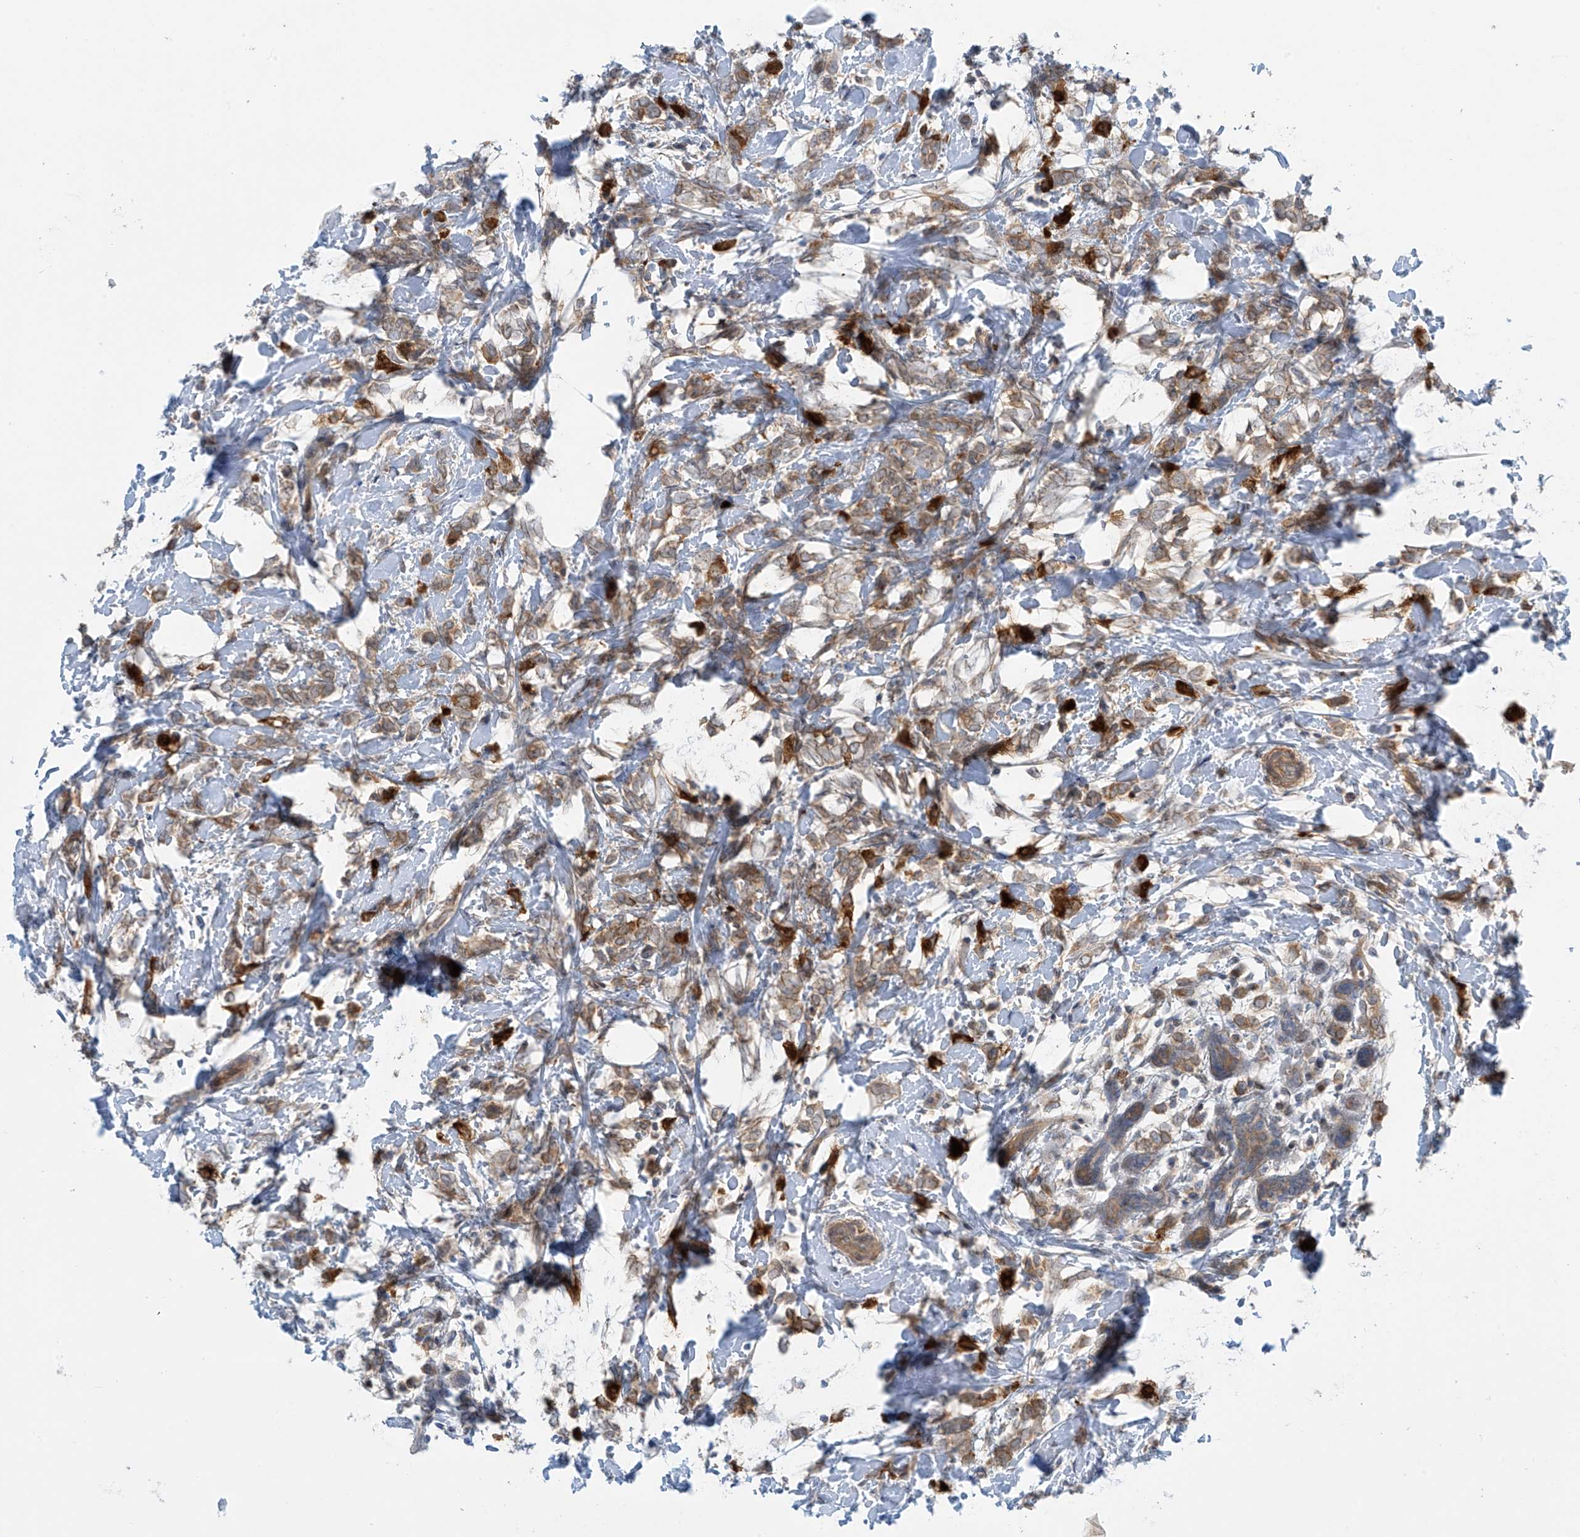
{"staining": {"intensity": "moderate", "quantity": ">75%", "location": "cytoplasmic/membranous"}, "tissue": "breast cancer", "cell_type": "Tumor cells", "image_type": "cancer", "snomed": [{"axis": "morphology", "description": "Normal tissue, NOS"}, {"axis": "morphology", "description": "Lobular carcinoma"}, {"axis": "topography", "description": "Breast"}], "caption": "Human breast lobular carcinoma stained for a protein (brown) demonstrates moderate cytoplasmic/membranous positive expression in approximately >75% of tumor cells.", "gene": "FSD1L", "patient": {"sex": "female", "age": 47}}